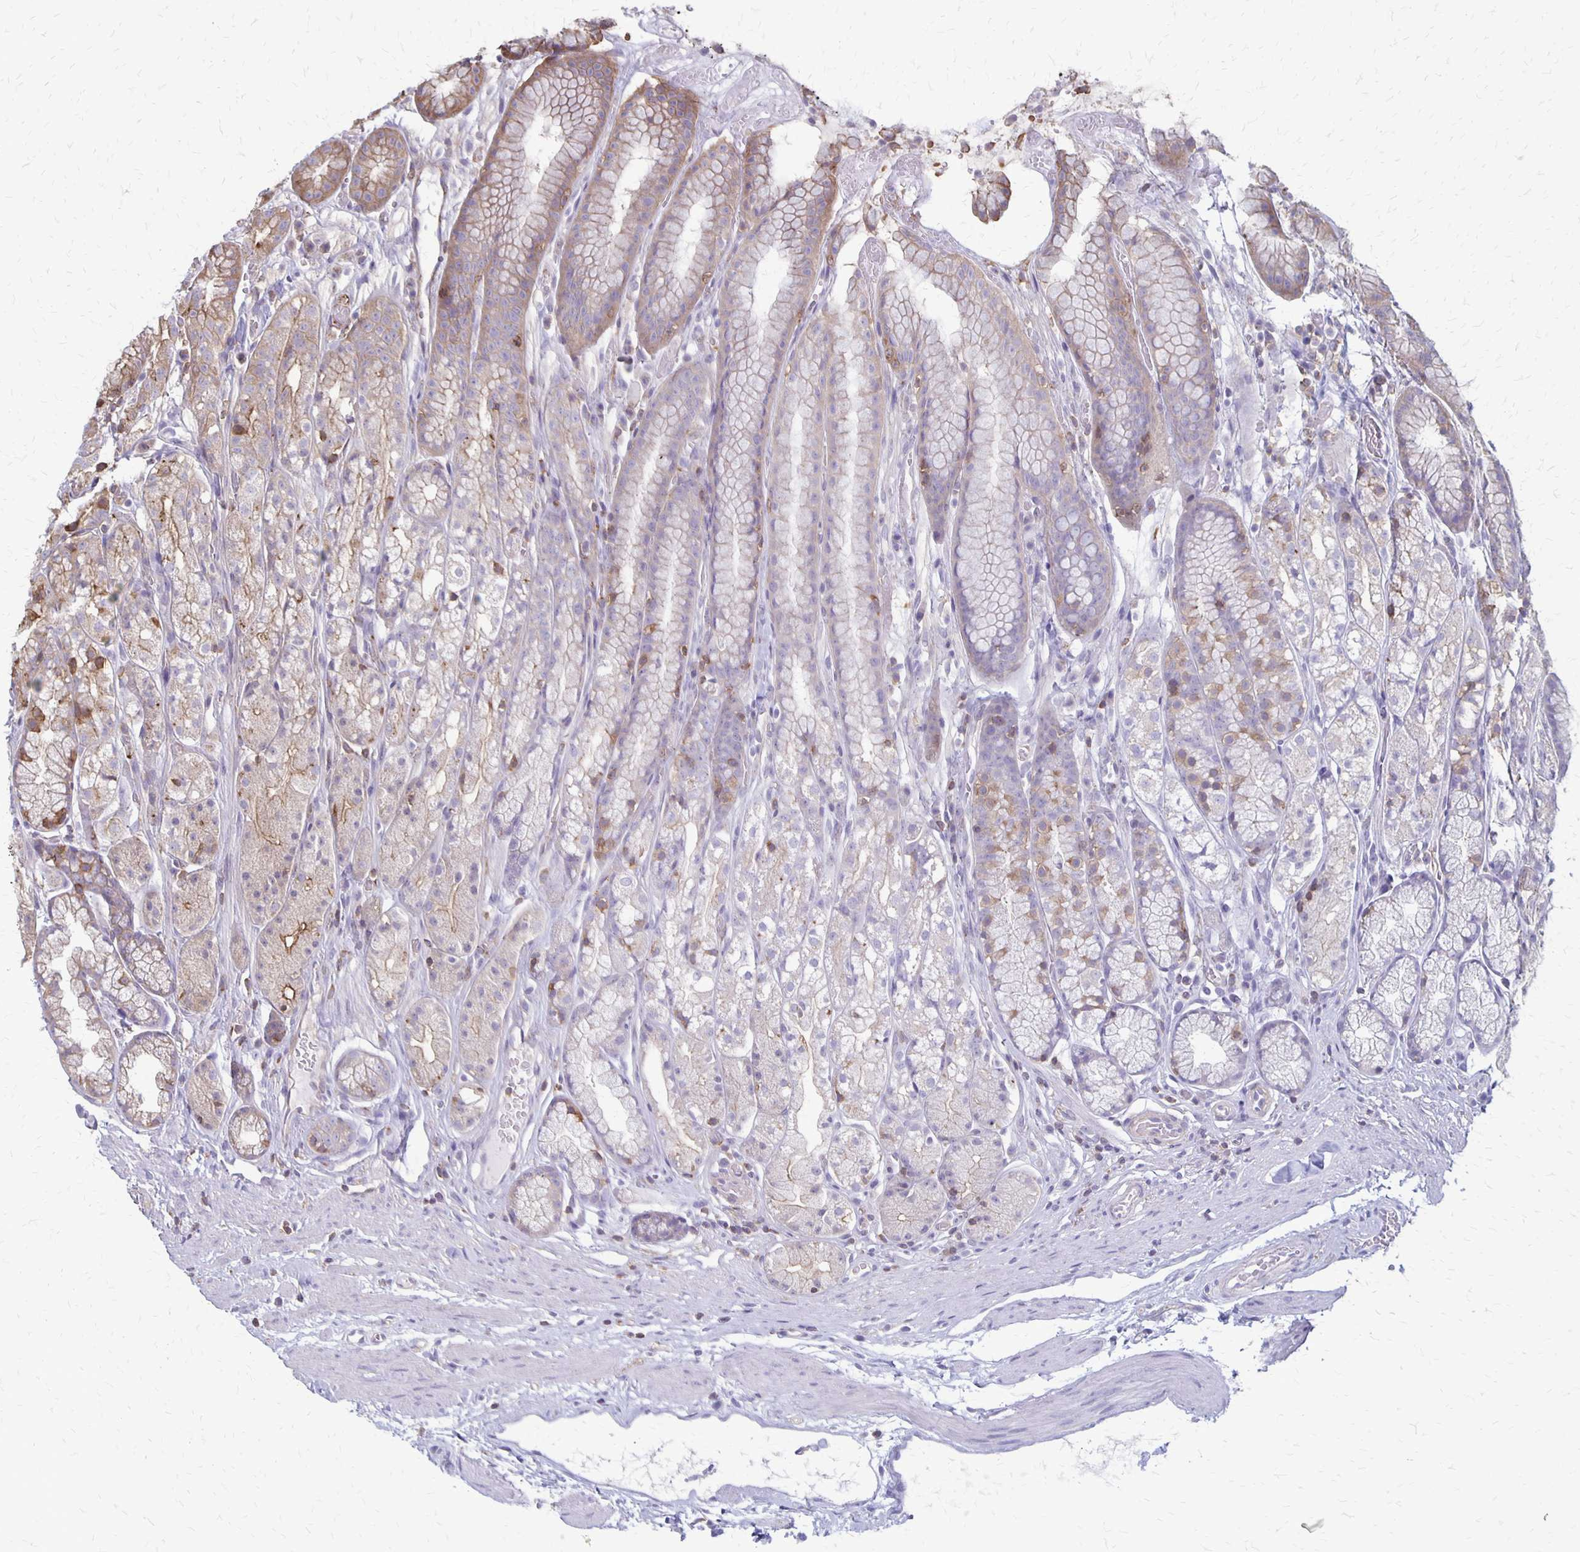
{"staining": {"intensity": "moderate", "quantity": "<25%", "location": "cytoplasmic/membranous"}, "tissue": "stomach", "cell_type": "Glandular cells", "image_type": "normal", "snomed": [{"axis": "morphology", "description": "Normal tissue, NOS"}, {"axis": "topography", "description": "Smooth muscle"}, {"axis": "topography", "description": "Stomach"}], "caption": "Immunohistochemistry (IHC) image of normal stomach: human stomach stained using immunohistochemistry (IHC) shows low levels of moderate protein expression localized specifically in the cytoplasmic/membranous of glandular cells, appearing as a cytoplasmic/membranous brown color.", "gene": "SEPTIN5", "patient": {"sex": "male", "age": 70}}